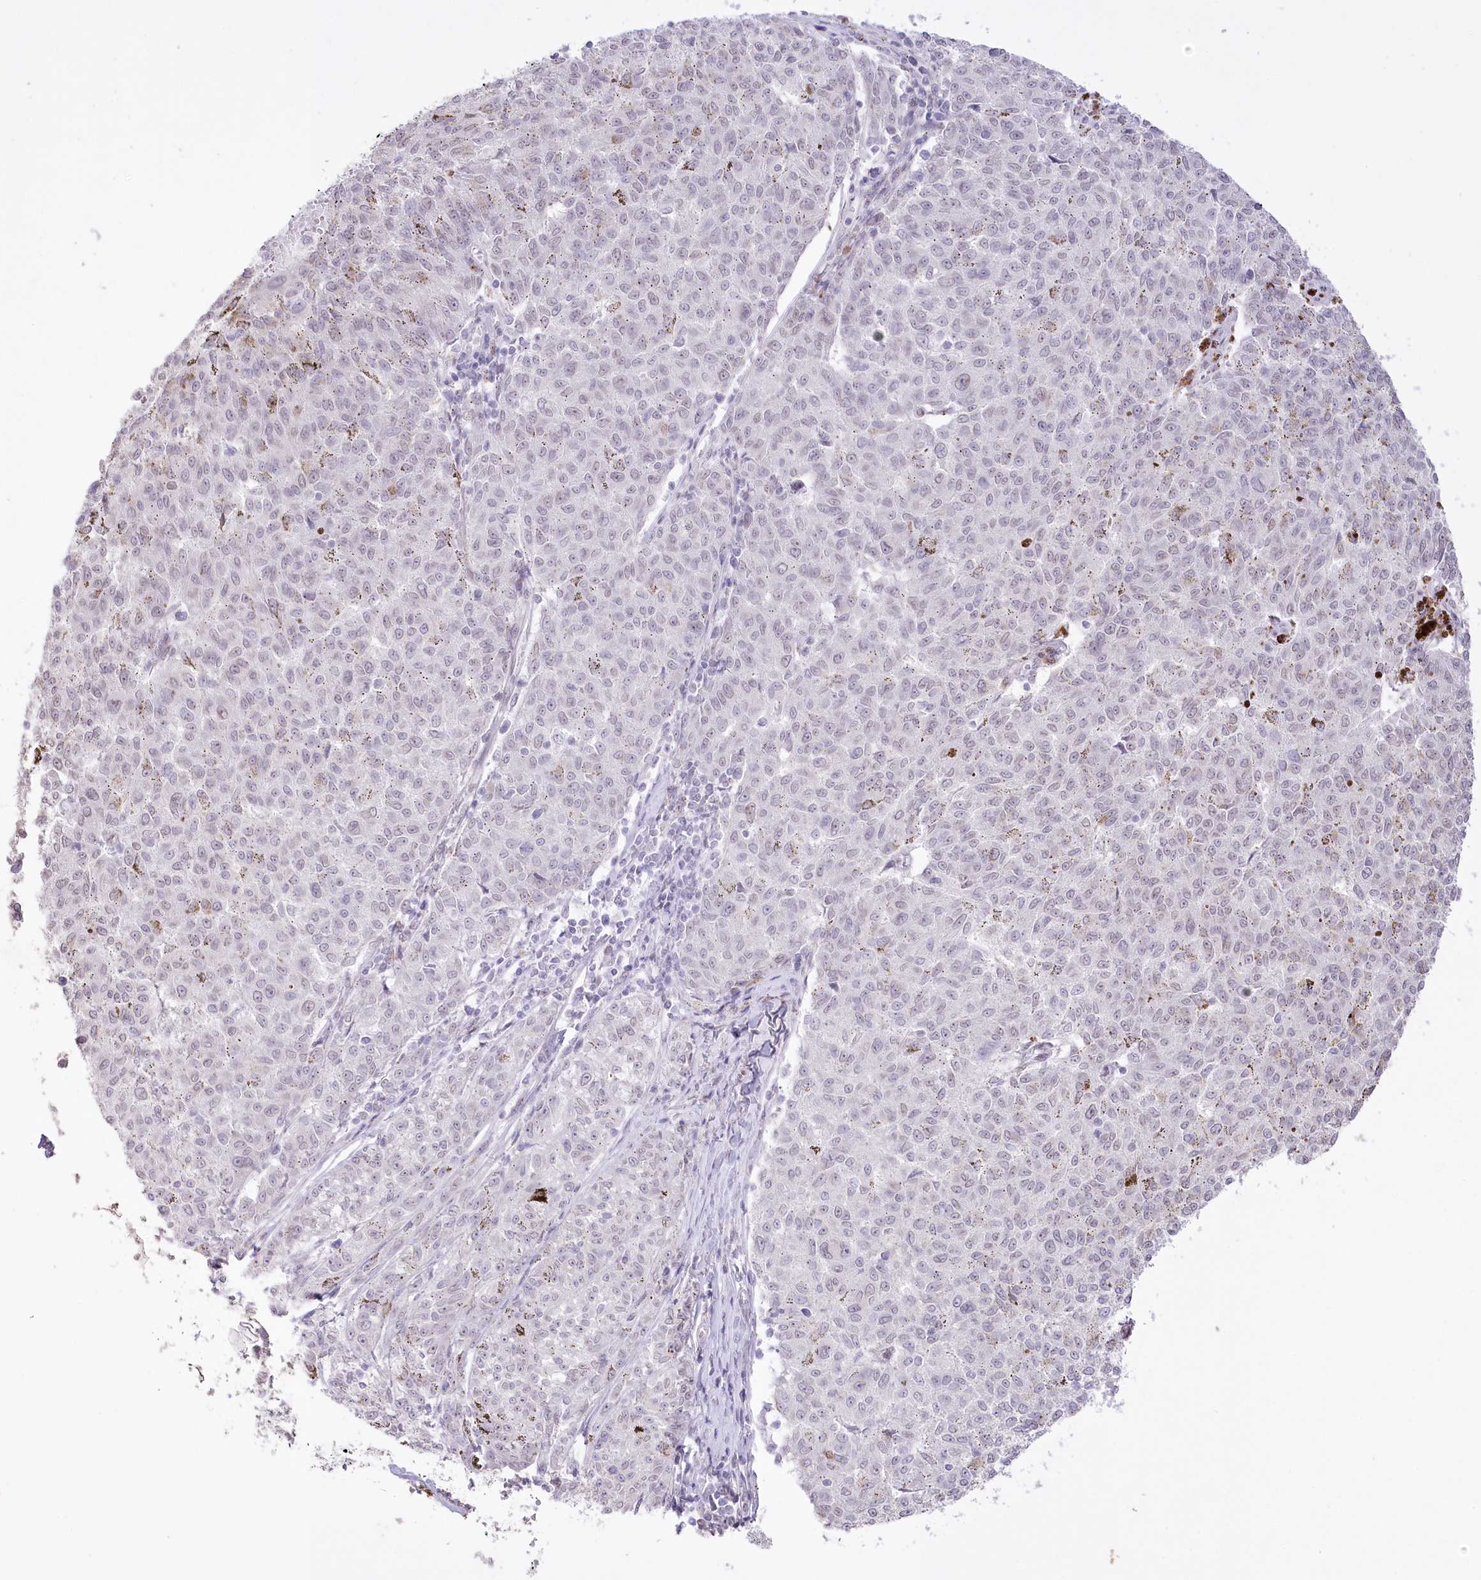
{"staining": {"intensity": "negative", "quantity": "none", "location": "none"}, "tissue": "melanoma", "cell_type": "Tumor cells", "image_type": "cancer", "snomed": [{"axis": "morphology", "description": "Malignant melanoma, NOS"}, {"axis": "topography", "description": "Skin"}], "caption": "Protein analysis of melanoma demonstrates no significant expression in tumor cells. (Immunohistochemistry (ihc), brightfield microscopy, high magnification).", "gene": "SLC39A10", "patient": {"sex": "female", "age": 72}}